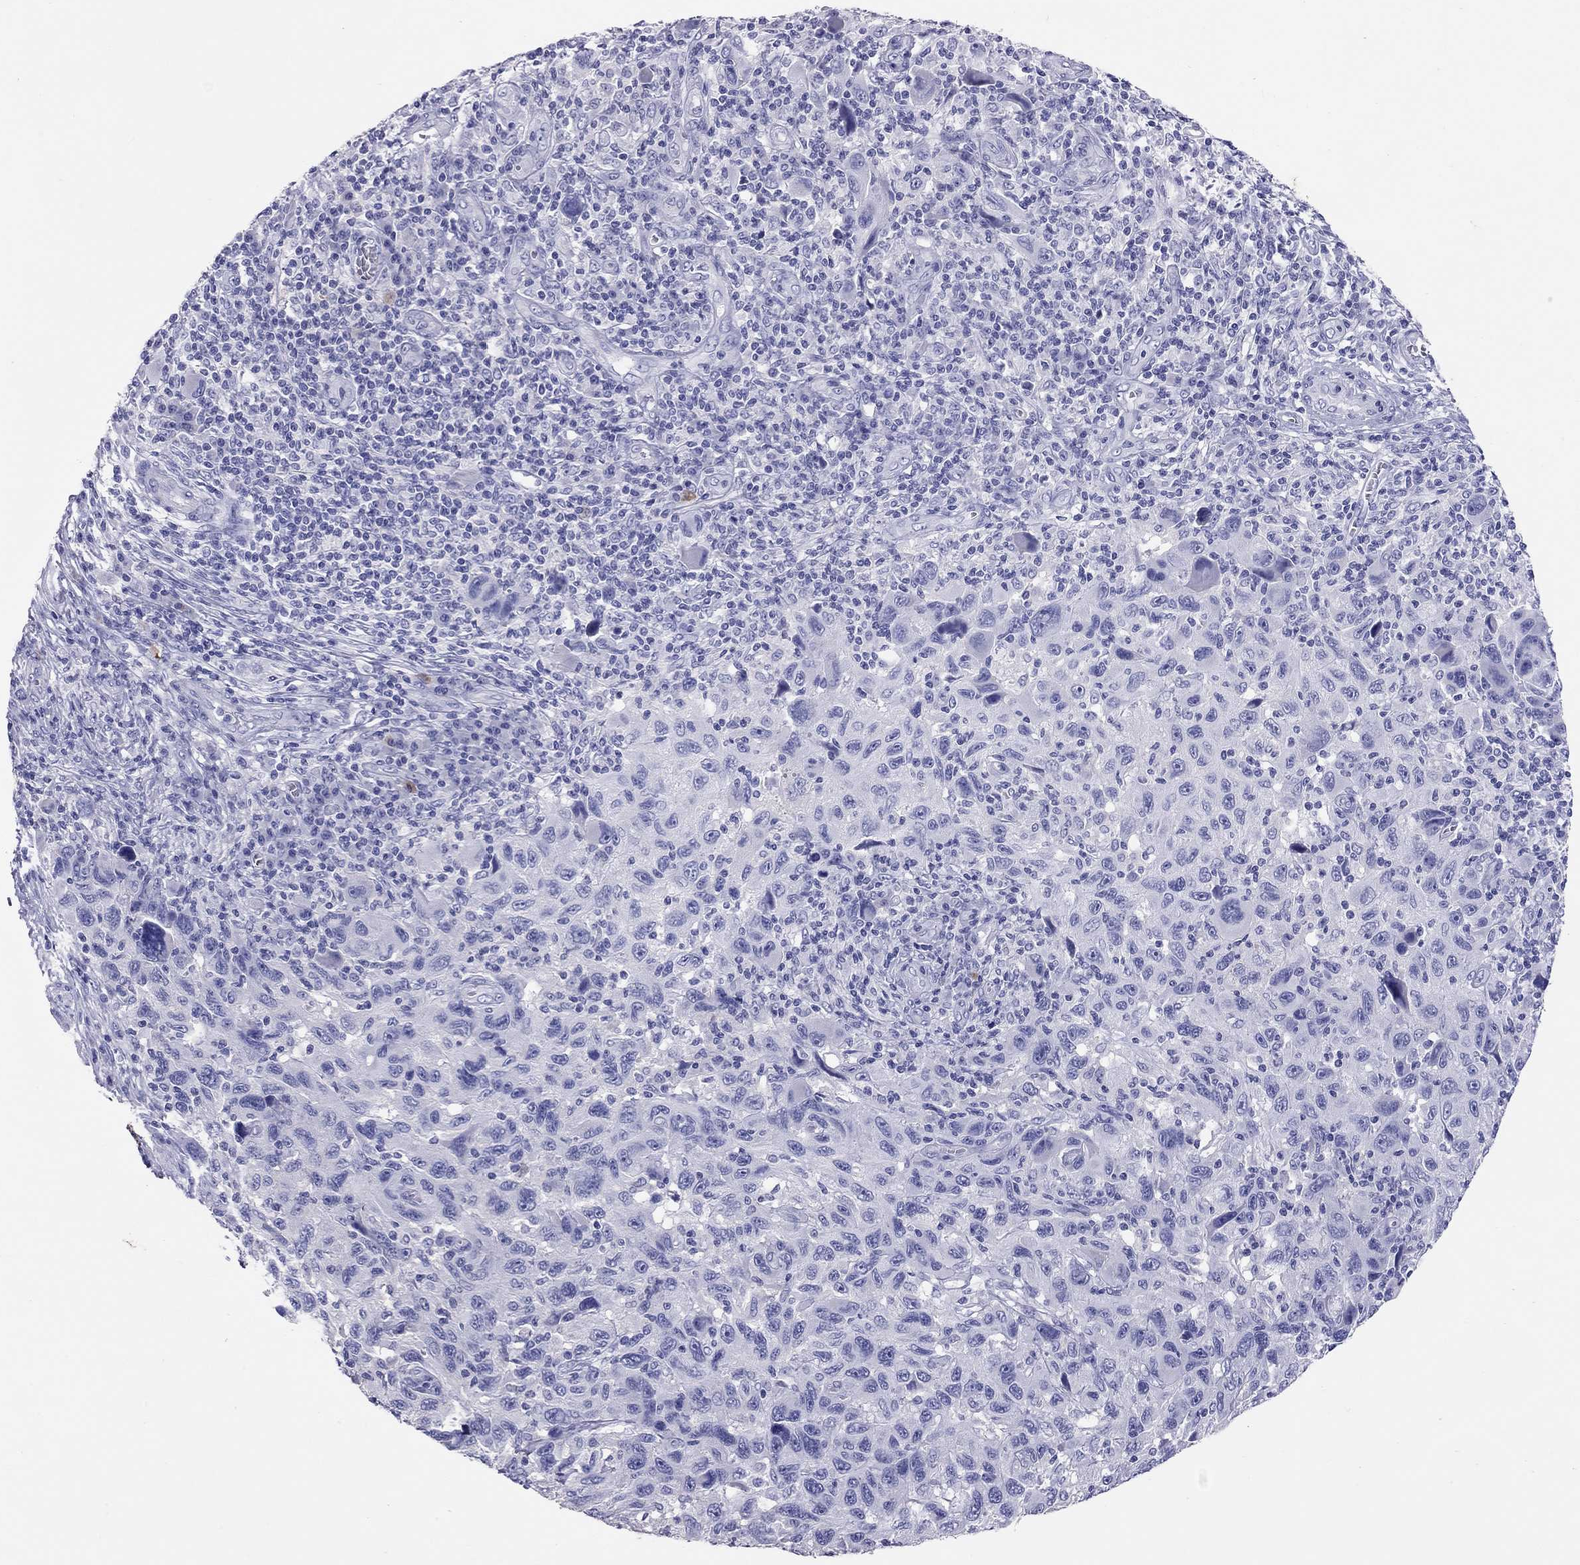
{"staining": {"intensity": "negative", "quantity": "none", "location": "none"}, "tissue": "melanoma", "cell_type": "Tumor cells", "image_type": "cancer", "snomed": [{"axis": "morphology", "description": "Malignant melanoma, NOS"}, {"axis": "topography", "description": "Skin"}], "caption": "The histopathology image reveals no staining of tumor cells in melanoma.", "gene": "CALHM1", "patient": {"sex": "male", "age": 53}}